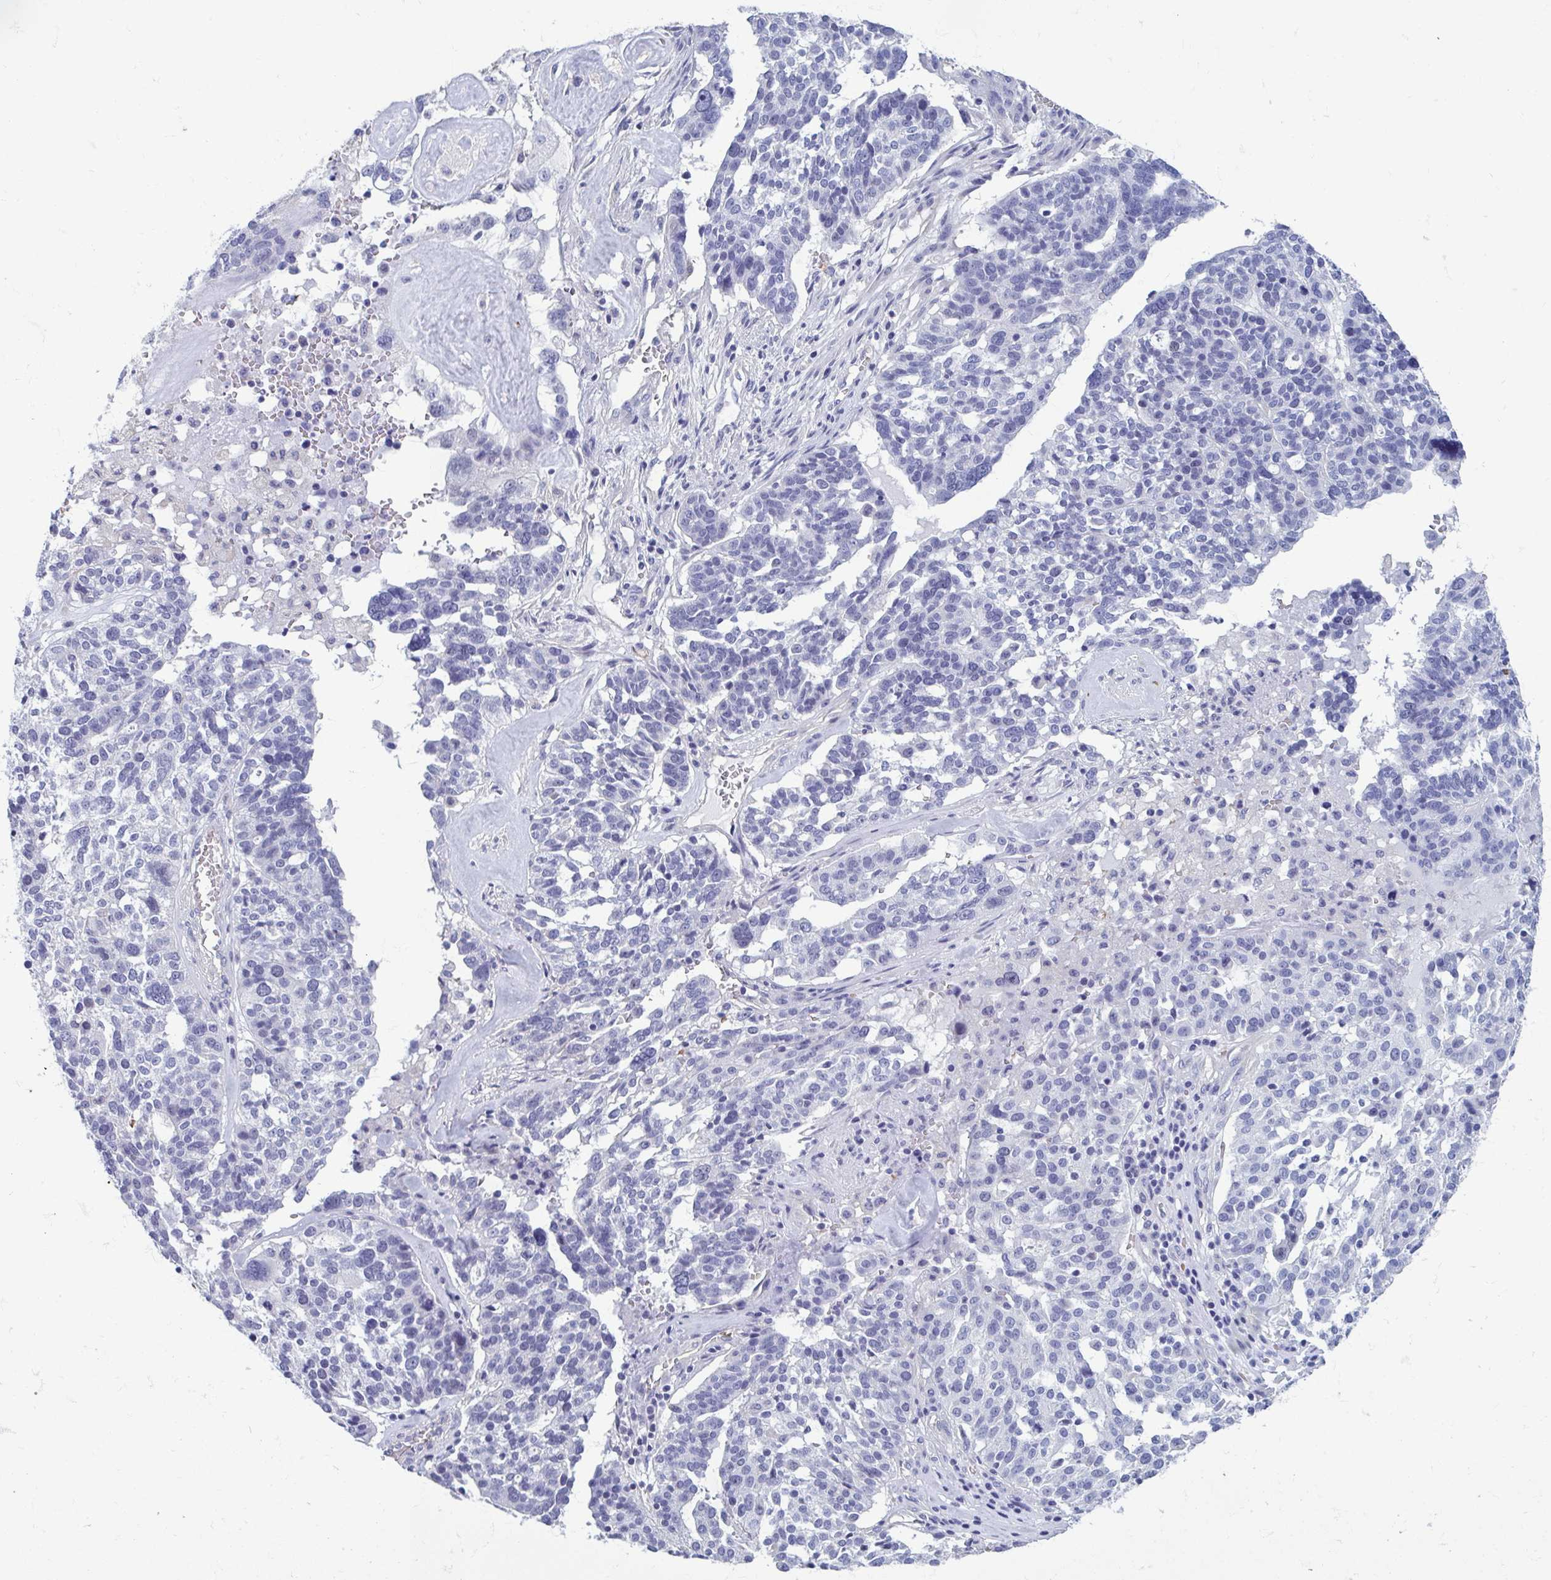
{"staining": {"intensity": "negative", "quantity": "none", "location": "none"}, "tissue": "ovarian cancer", "cell_type": "Tumor cells", "image_type": "cancer", "snomed": [{"axis": "morphology", "description": "Cystadenocarcinoma, serous, NOS"}, {"axis": "topography", "description": "Ovary"}], "caption": "Histopathology image shows no significant protein positivity in tumor cells of ovarian cancer. (DAB IHC with hematoxylin counter stain).", "gene": "MORC4", "patient": {"sex": "female", "age": 59}}